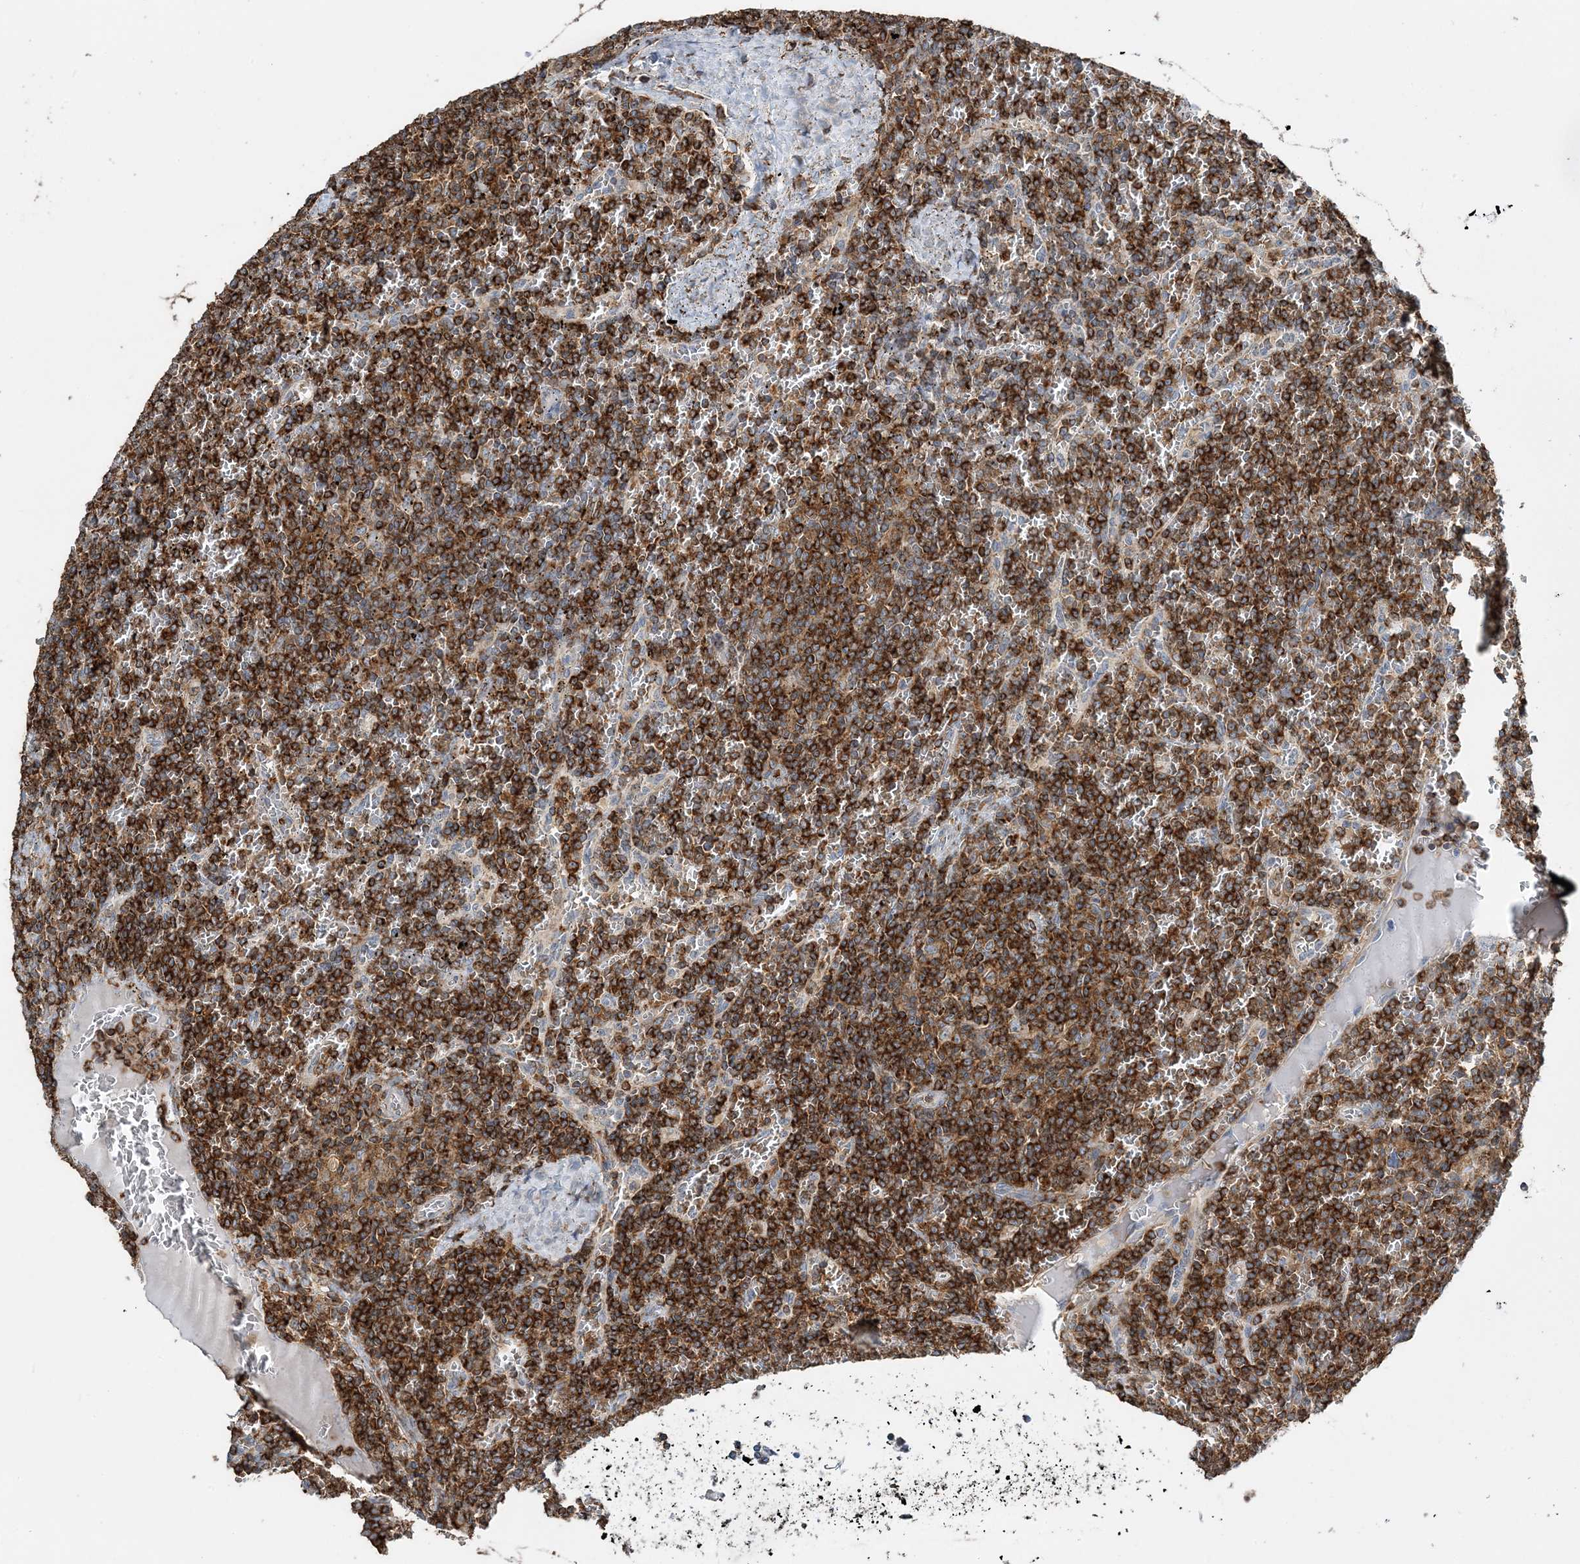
{"staining": {"intensity": "strong", "quantity": ">75%", "location": "cytoplasmic/membranous"}, "tissue": "lymphoma", "cell_type": "Tumor cells", "image_type": "cancer", "snomed": [{"axis": "morphology", "description": "Malignant lymphoma, non-Hodgkin's type, Low grade"}, {"axis": "topography", "description": "Spleen"}], "caption": "Strong cytoplasmic/membranous staining for a protein is present in approximately >75% of tumor cells of lymphoma using immunohistochemistry.", "gene": "TMLHE", "patient": {"sex": "female", "age": 19}}